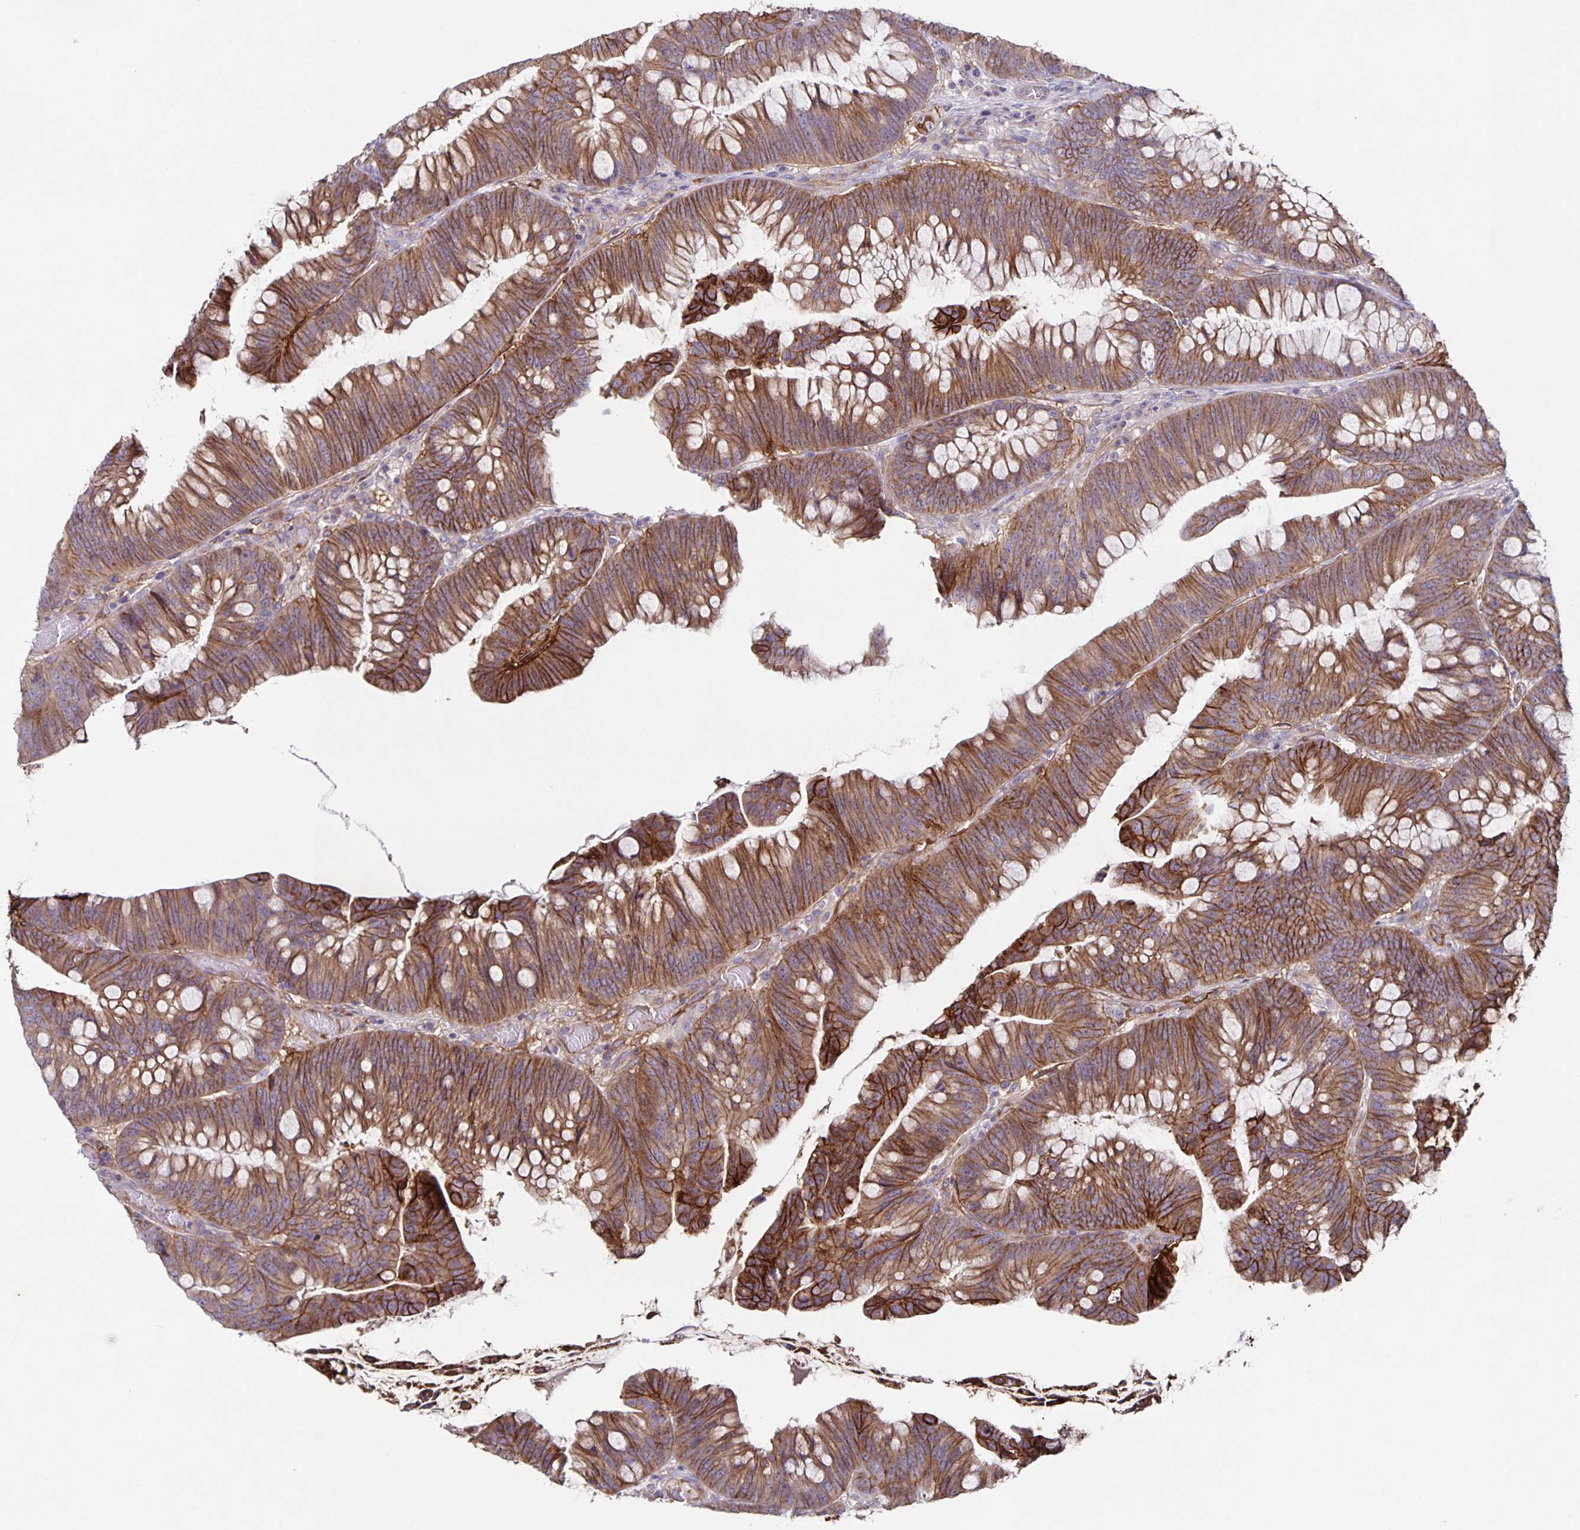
{"staining": {"intensity": "moderate", "quantity": ">75%", "location": "cytoplasmic/membranous"}, "tissue": "colorectal cancer", "cell_type": "Tumor cells", "image_type": "cancer", "snomed": [{"axis": "morphology", "description": "Adenocarcinoma, NOS"}, {"axis": "topography", "description": "Colon"}], "caption": "Colorectal adenocarcinoma stained with DAB immunohistochemistry reveals medium levels of moderate cytoplasmic/membranous staining in about >75% of tumor cells.", "gene": "ITGA2", "patient": {"sex": "male", "age": 62}}